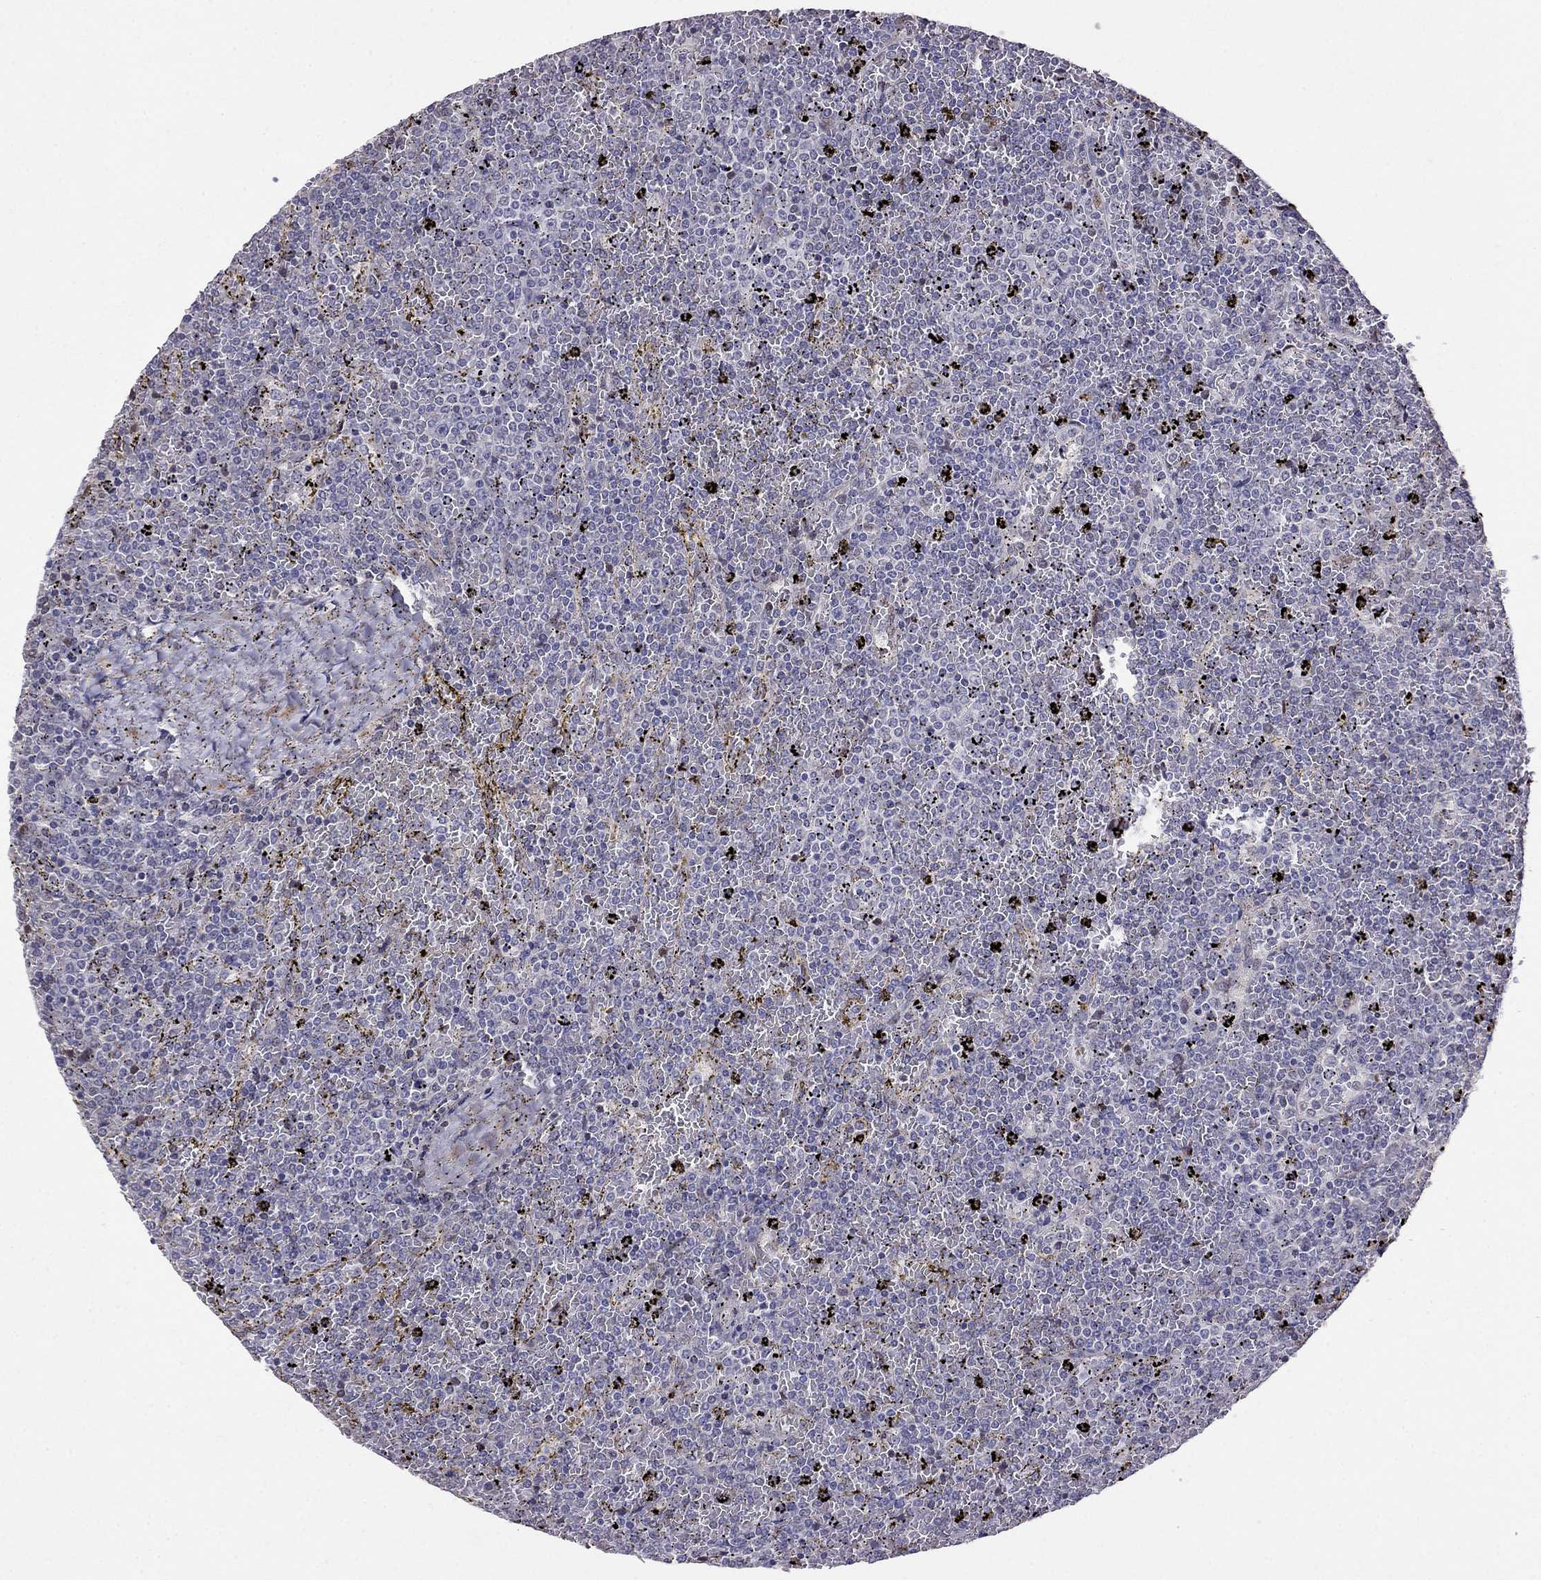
{"staining": {"intensity": "negative", "quantity": "none", "location": "none"}, "tissue": "lymphoma", "cell_type": "Tumor cells", "image_type": "cancer", "snomed": [{"axis": "morphology", "description": "Malignant lymphoma, non-Hodgkin's type, Low grade"}, {"axis": "topography", "description": "Spleen"}], "caption": "Human low-grade malignant lymphoma, non-Hodgkin's type stained for a protein using immunohistochemistry (IHC) shows no staining in tumor cells.", "gene": "LRRC39", "patient": {"sex": "female", "age": 77}}